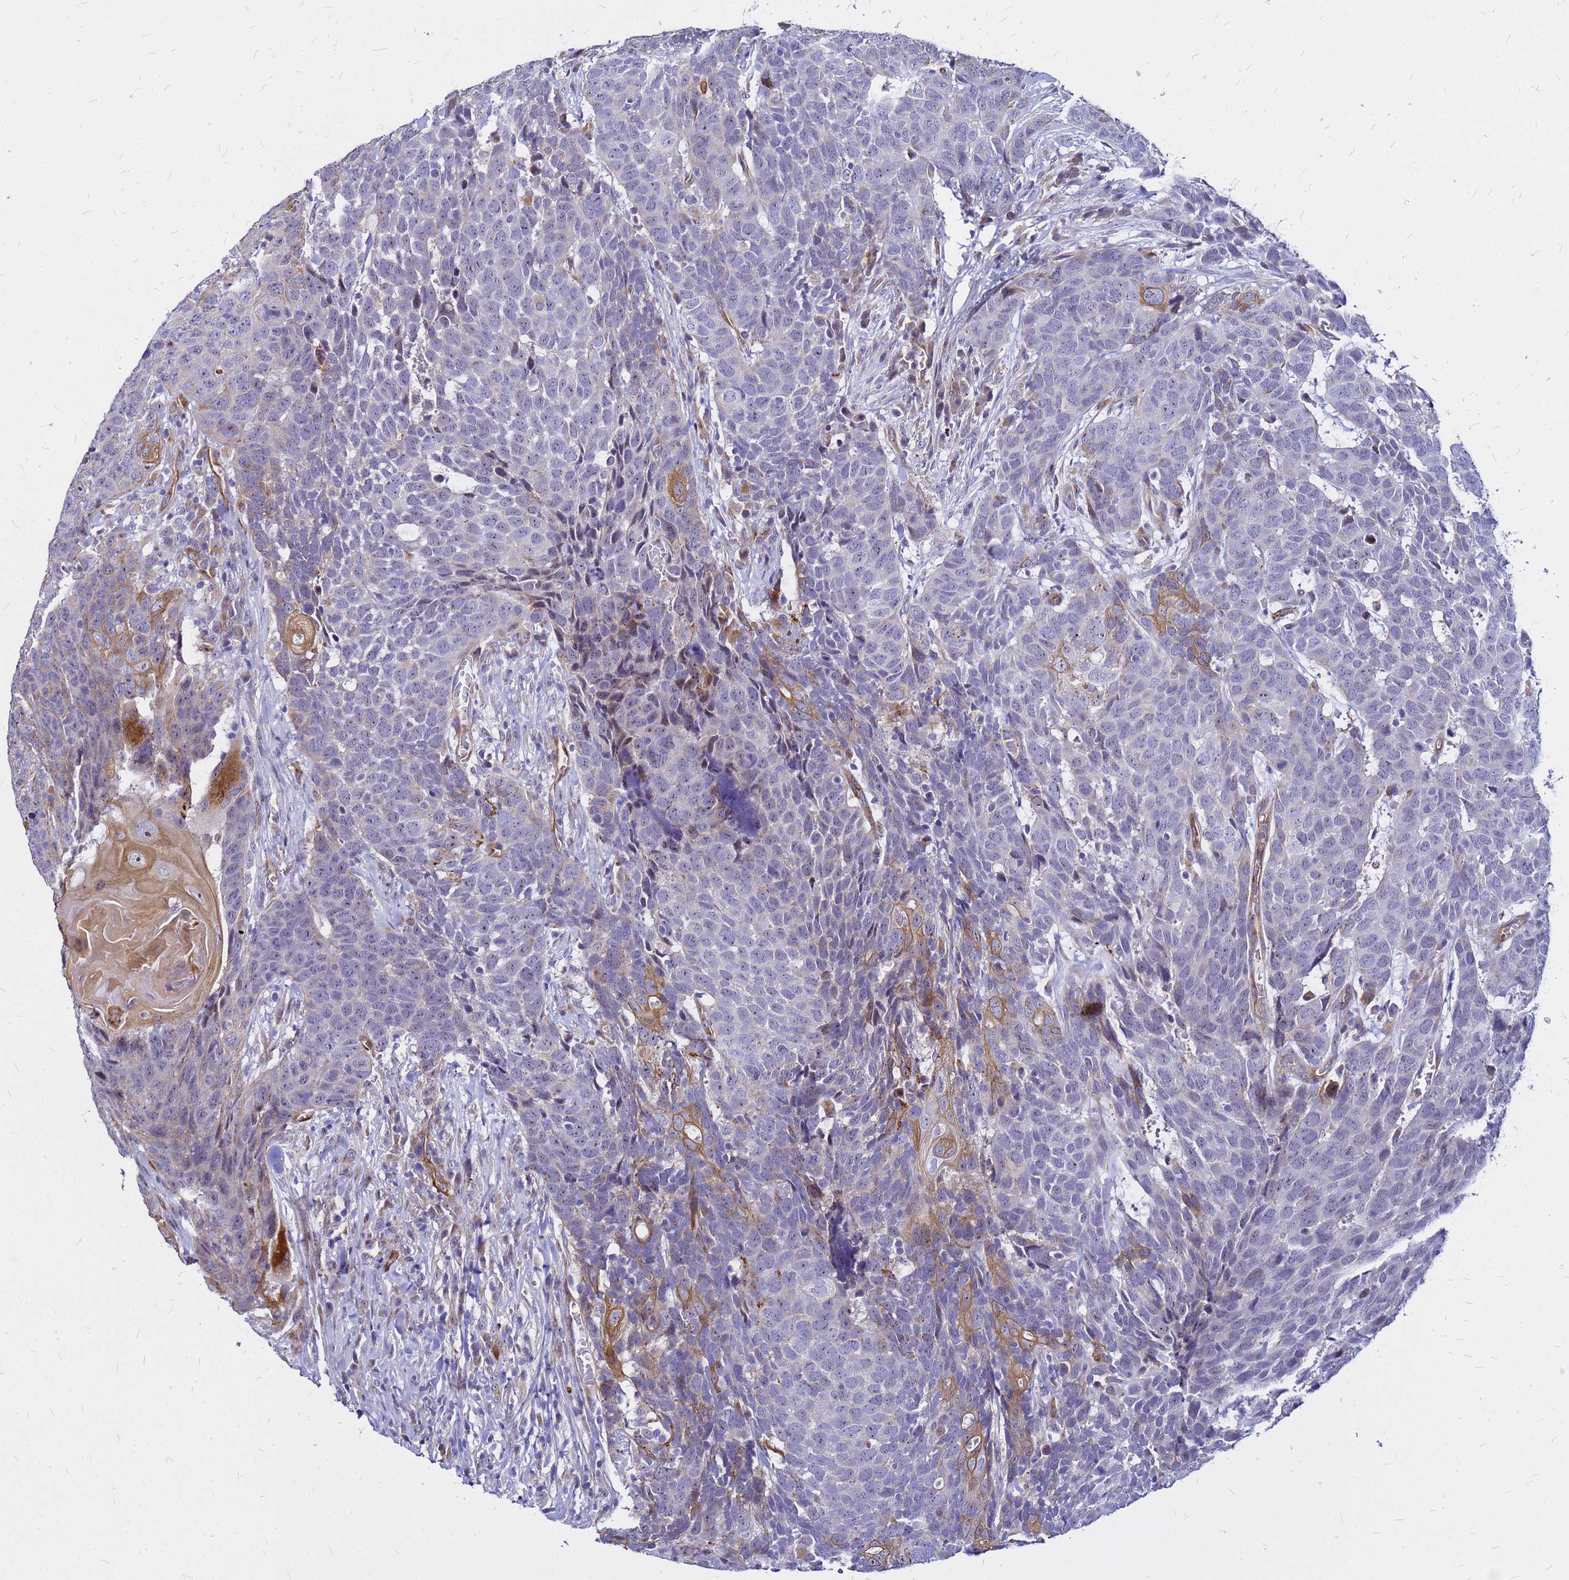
{"staining": {"intensity": "moderate", "quantity": "<25%", "location": "cytoplasmic/membranous"}, "tissue": "head and neck cancer", "cell_type": "Tumor cells", "image_type": "cancer", "snomed": [{"axis": "morphology", "description": "Squamous cell carcinoma, NOS"}, {"axis": "topography", "description": "Head-Neck"}], "caption": "This micrograph displays IHC staining of head and neck cancer (squamous cell carcinoma), with low moderate cytoplasmic/membranous positivity in approximately <25% of tumor cells.", "gene": "NOSTRIN", "patient": {"sex": "male", "age": 66}}